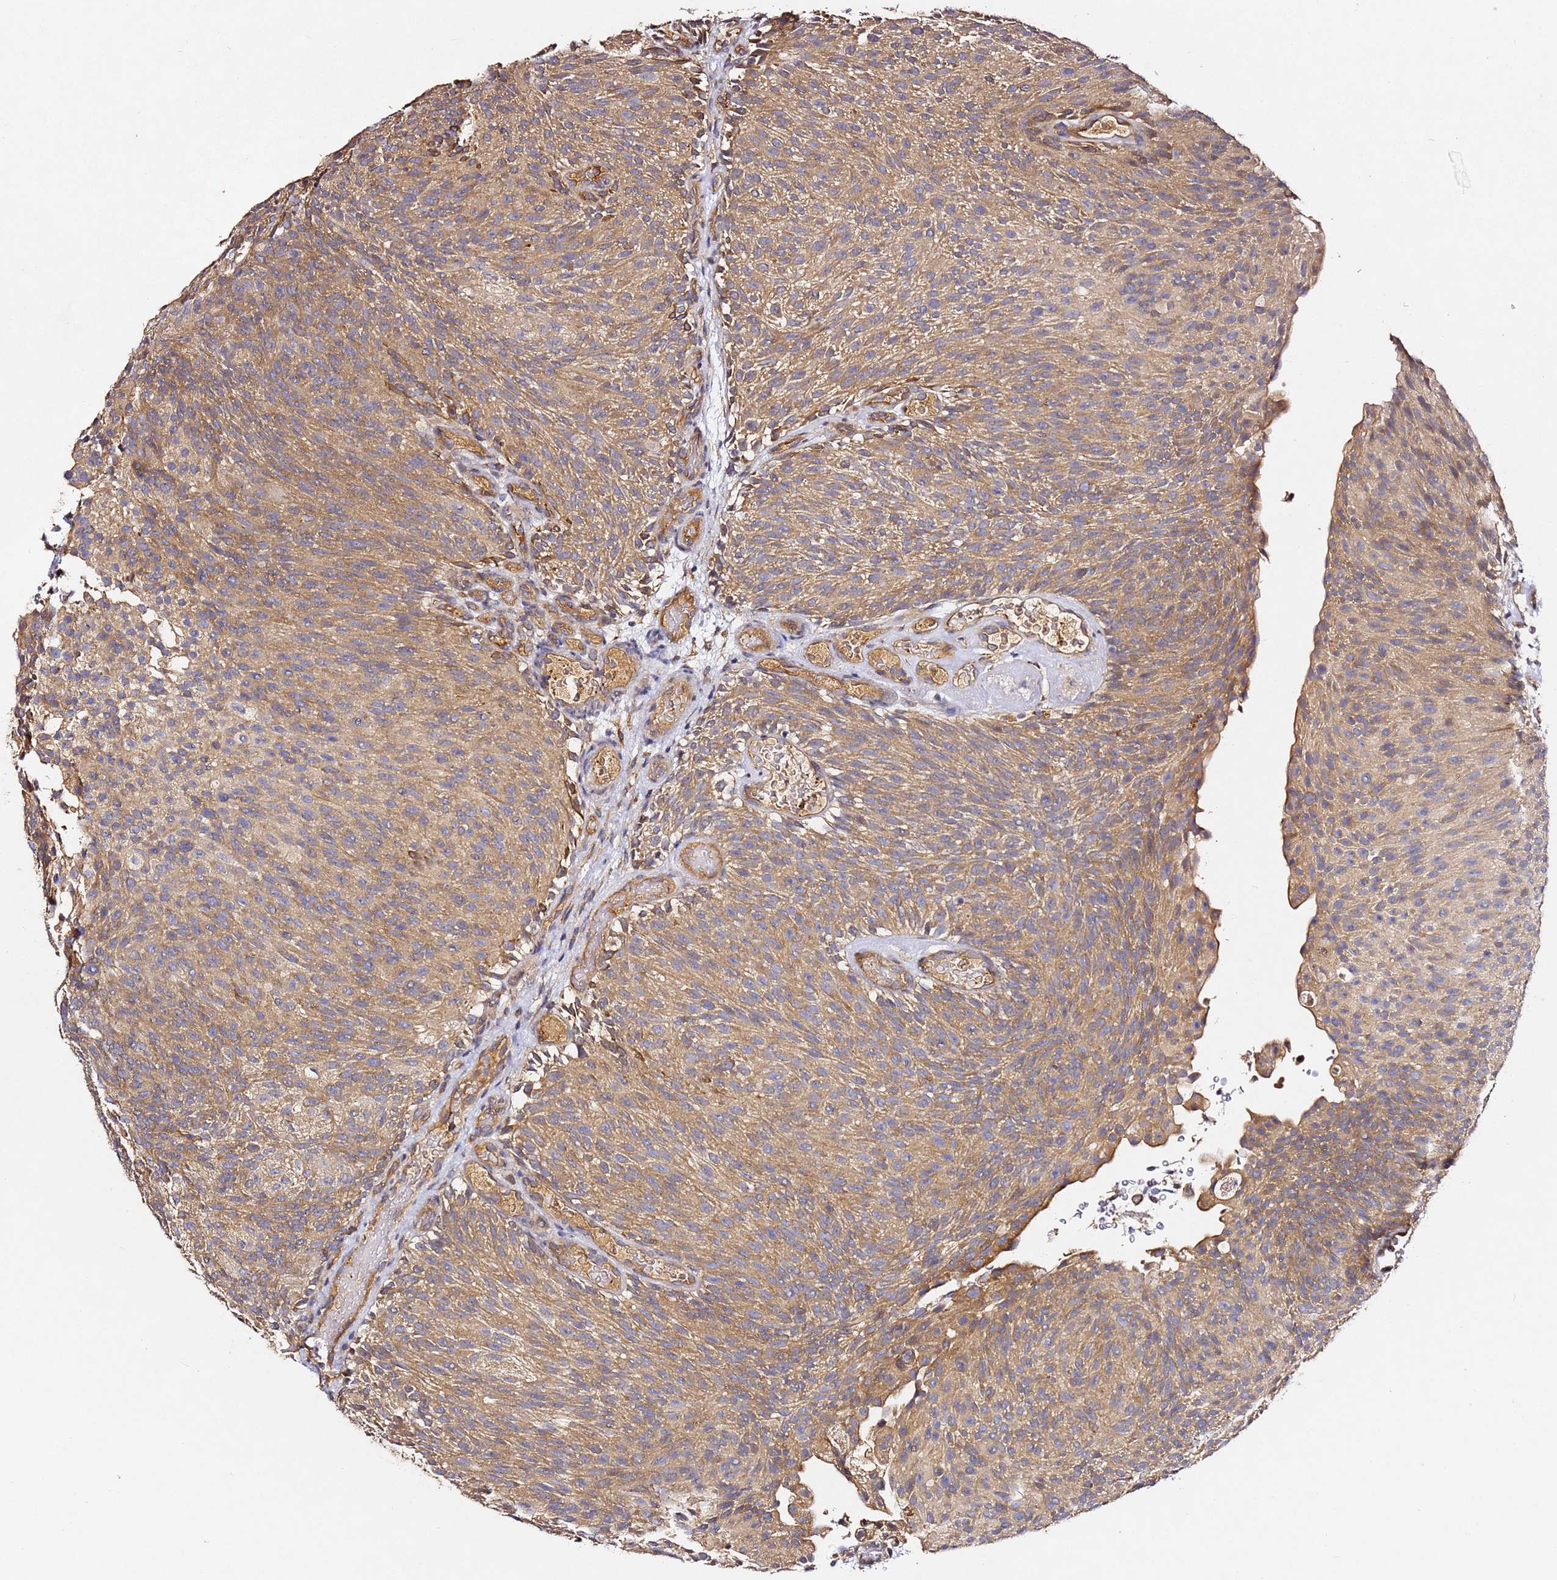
{"staining": {"intensity": "moderate", "quantity": ">75%", "location": "cytoplasmic/membranous"}, "tissue": "urothelial cancer", "cell_type": "Tumor cells", "image_type": "cancer", "snomed": [{"axis": "morphology", "description": "Urothelial carcinoma, Low grade"}, {"axis": "topography", "description": "Urinary bladder"}], "caption": "Moderate cytoplasmic/membranous protein staining is present in approximately >75% of tumor cells in low-grade urothelial carcinoma.", "gene": "ALG11", "patient": {"sex": "male", "age": 78}}